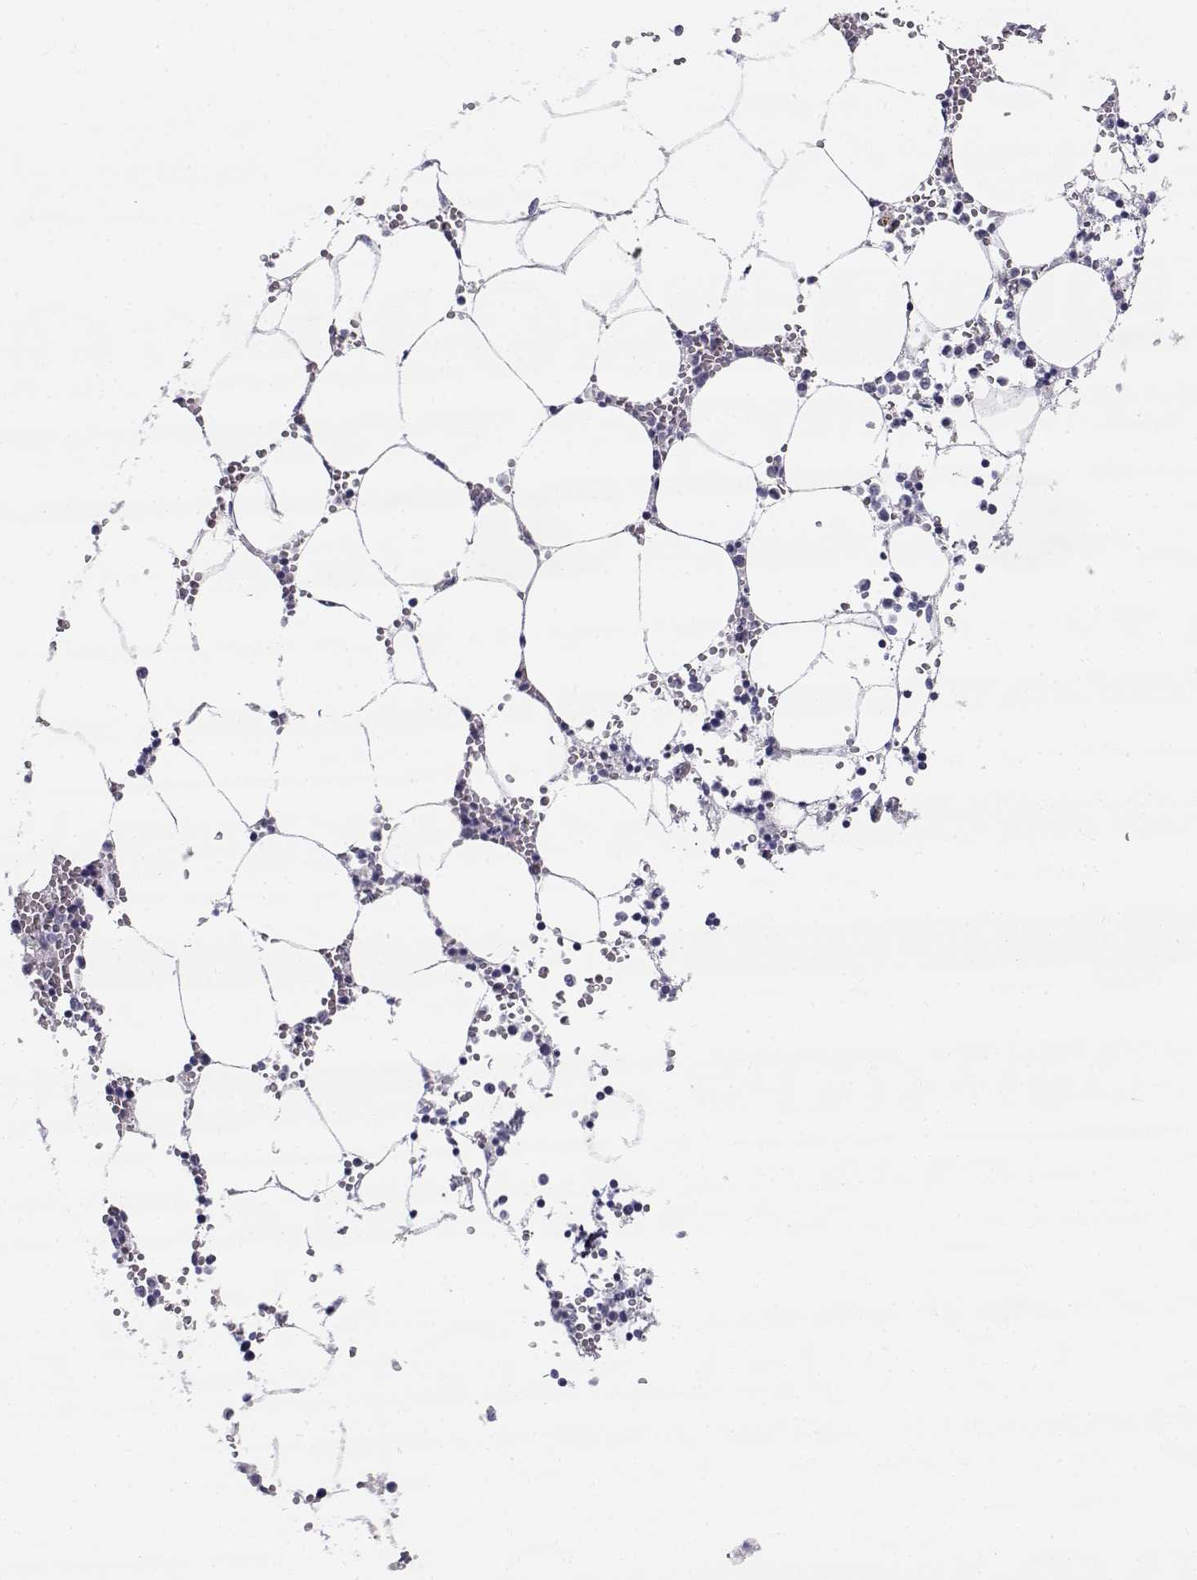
{"staining": {"intensity": "negative", "quantity": "none", "location": "none"}, "tissue": "bone marrow", "cell_type": "Hematopoietic cells", "image_type": "normal", "snomed": [{"axis": "morphology", "description": "Normal tissue, NOS"}, {"axis": "topography", "description": "Bone marrow"}], "caption": "Hematopoietic cells show no significant protein expression in unremarkable bone marrow.", "gene": "CREB3L3", "patient": {"sex": "male", "age": 54}}